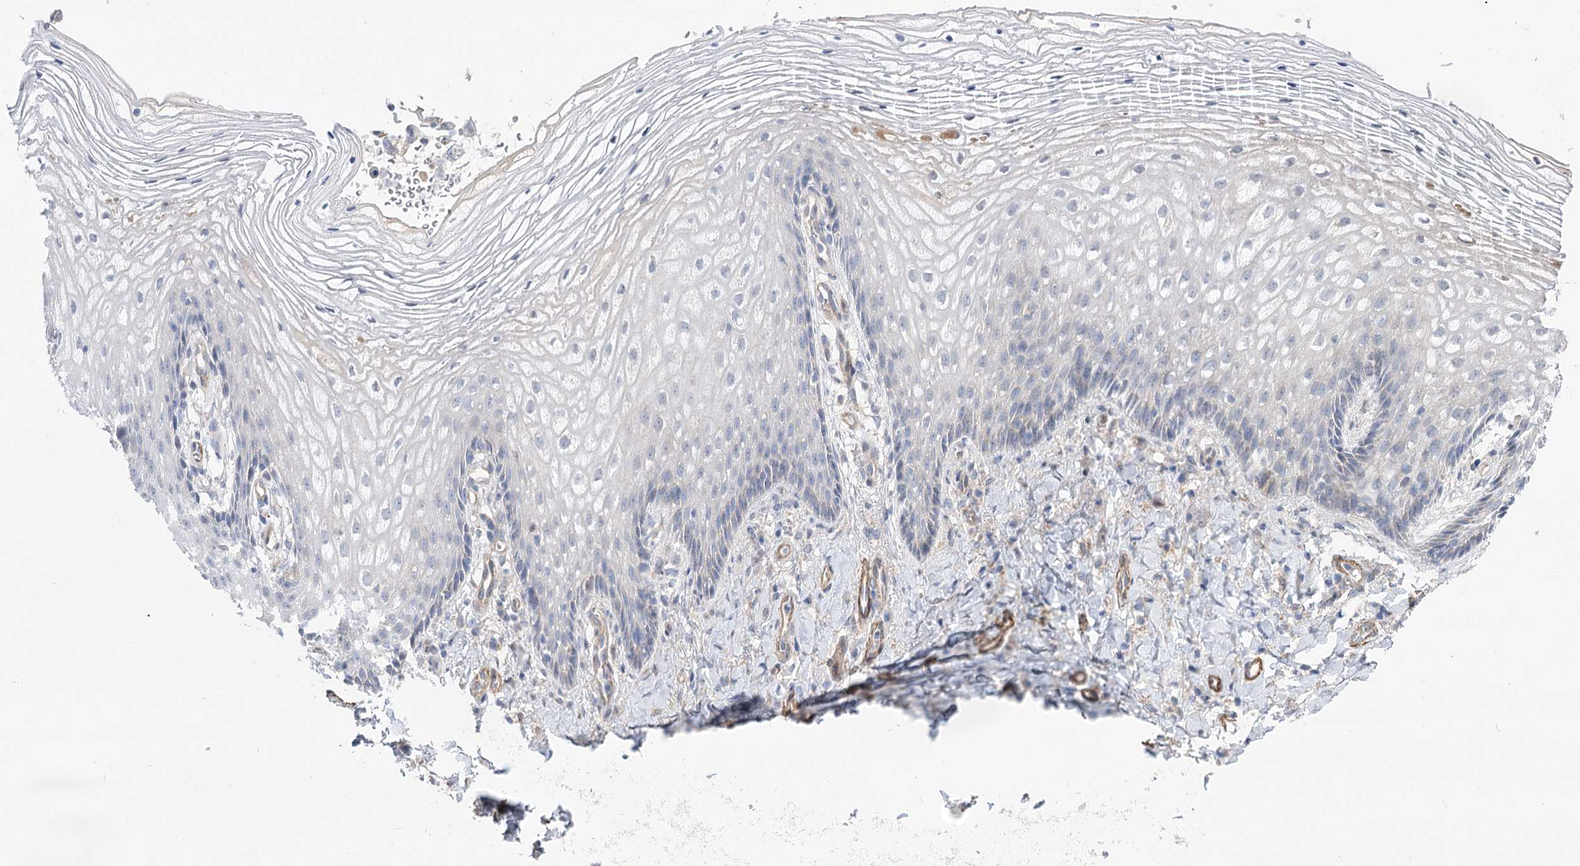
{"staining": {"intensity": "negative", "quantity": "none", "location": "none"}, "tissue": "vagina", "cell_type": "Squamous epithelial cells", "image_type": "normal", "snomed": [{"axis": "morphology", "description": "Normal tissue, NOS"}, {"axis": "topography", "description": "Vagina"}], "caption": "Immunohistochemistry (IHC) of normal vagina displays no positivity in squamous epithelial cells. (IHC, brightfield microscopy, high magnification).", "gene": "WASHC3", "patient": {"sex": "female", "age": 60}}